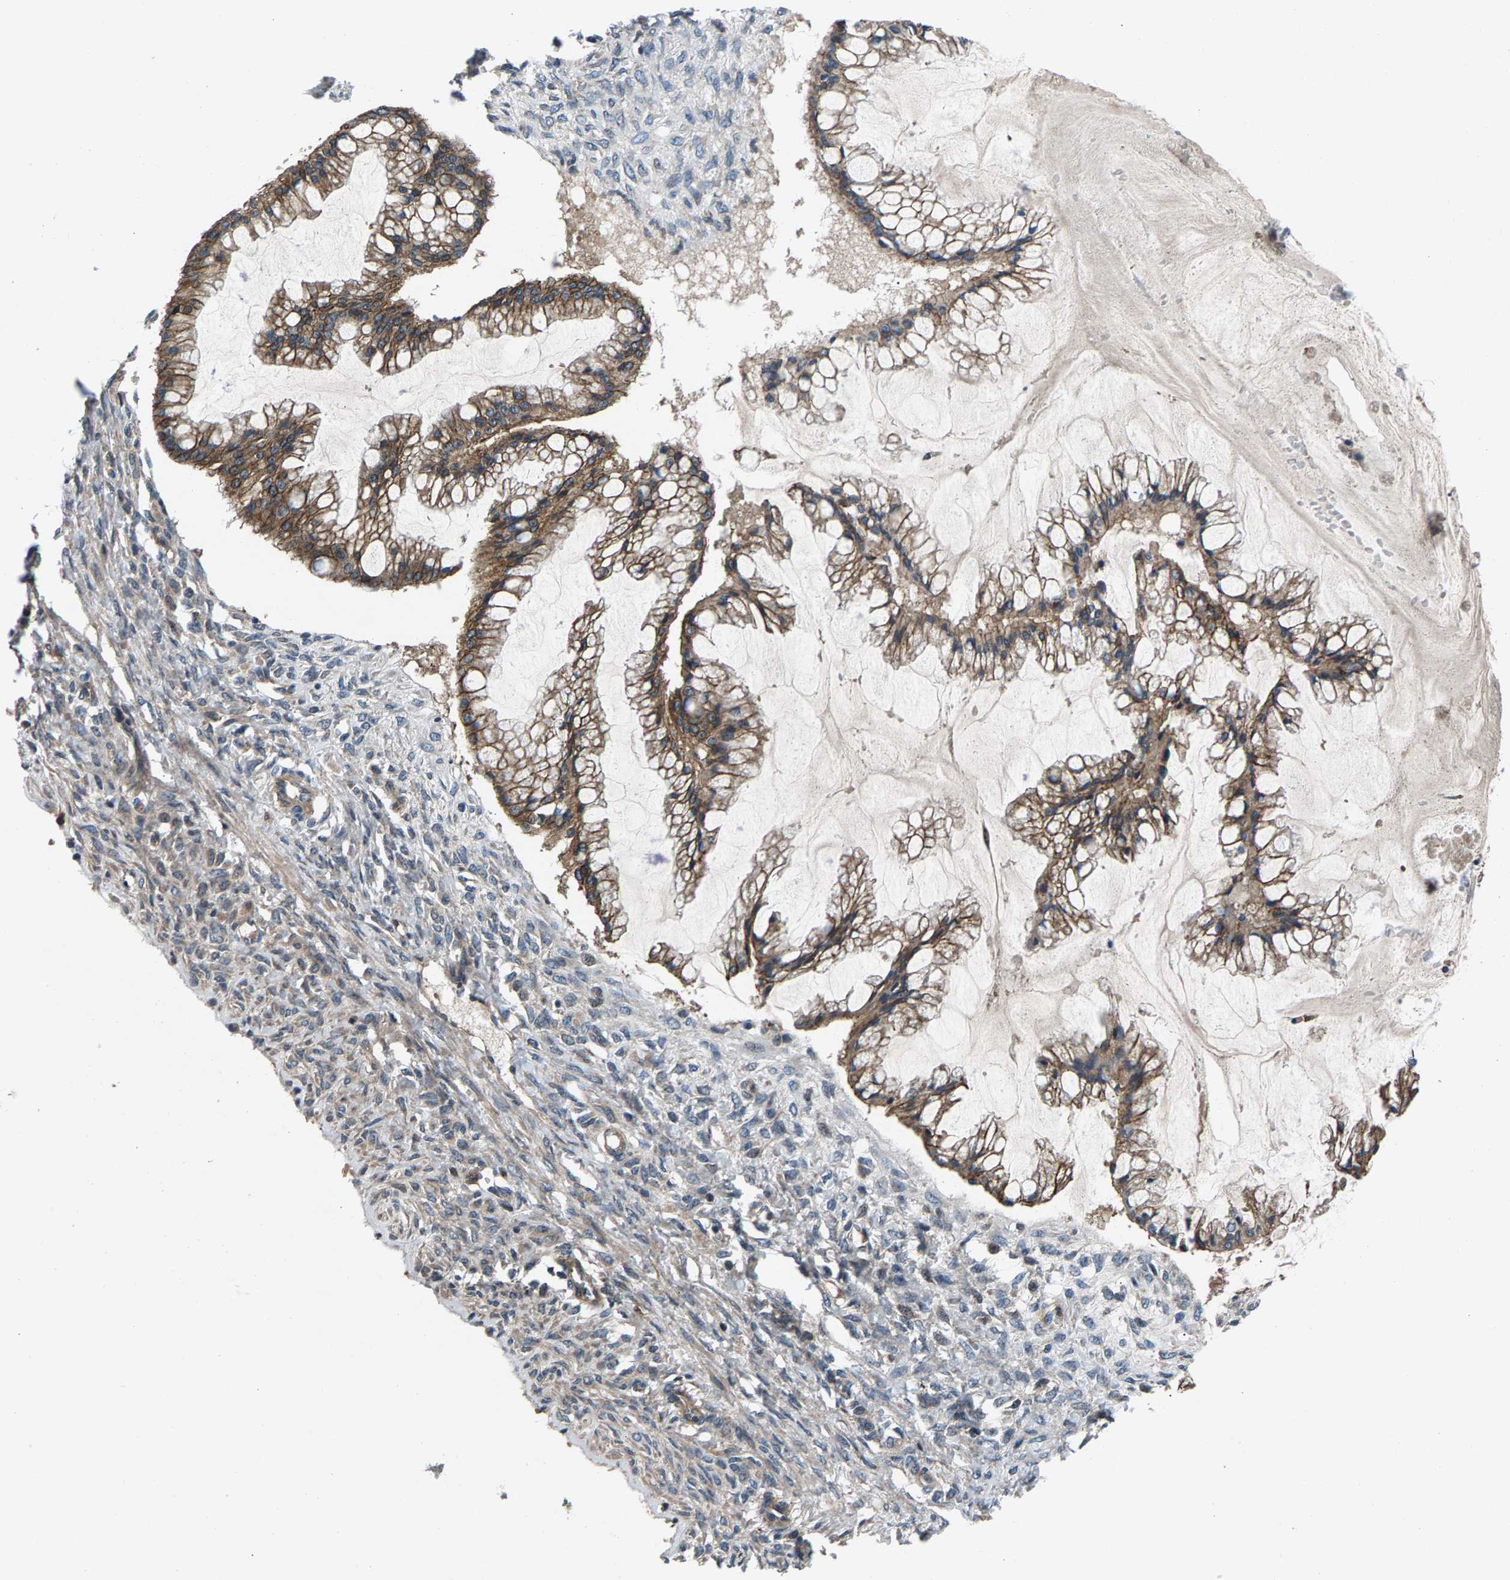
{"staining": {"intensity": "strong", "quantity": ">75%", "location": "cytoplasmic/membranous"}, "tissue": "ovarian cancer", "cell_type": "Tumor cells", "image_type": "cancer", "snomed": [{"axis": "morphology", "description": "Cystadenocarcinoma, mucinous, NOS"}, {"axis": "topography", "description": "Ovary"}], "caption": "Ovarian cancer (mucinous cystadenocarcinoma) stained with a protein marker displays strong staining in tumor cells.", "gene": "FAM78A", "patient": {"sex": "female", "age": 73}}